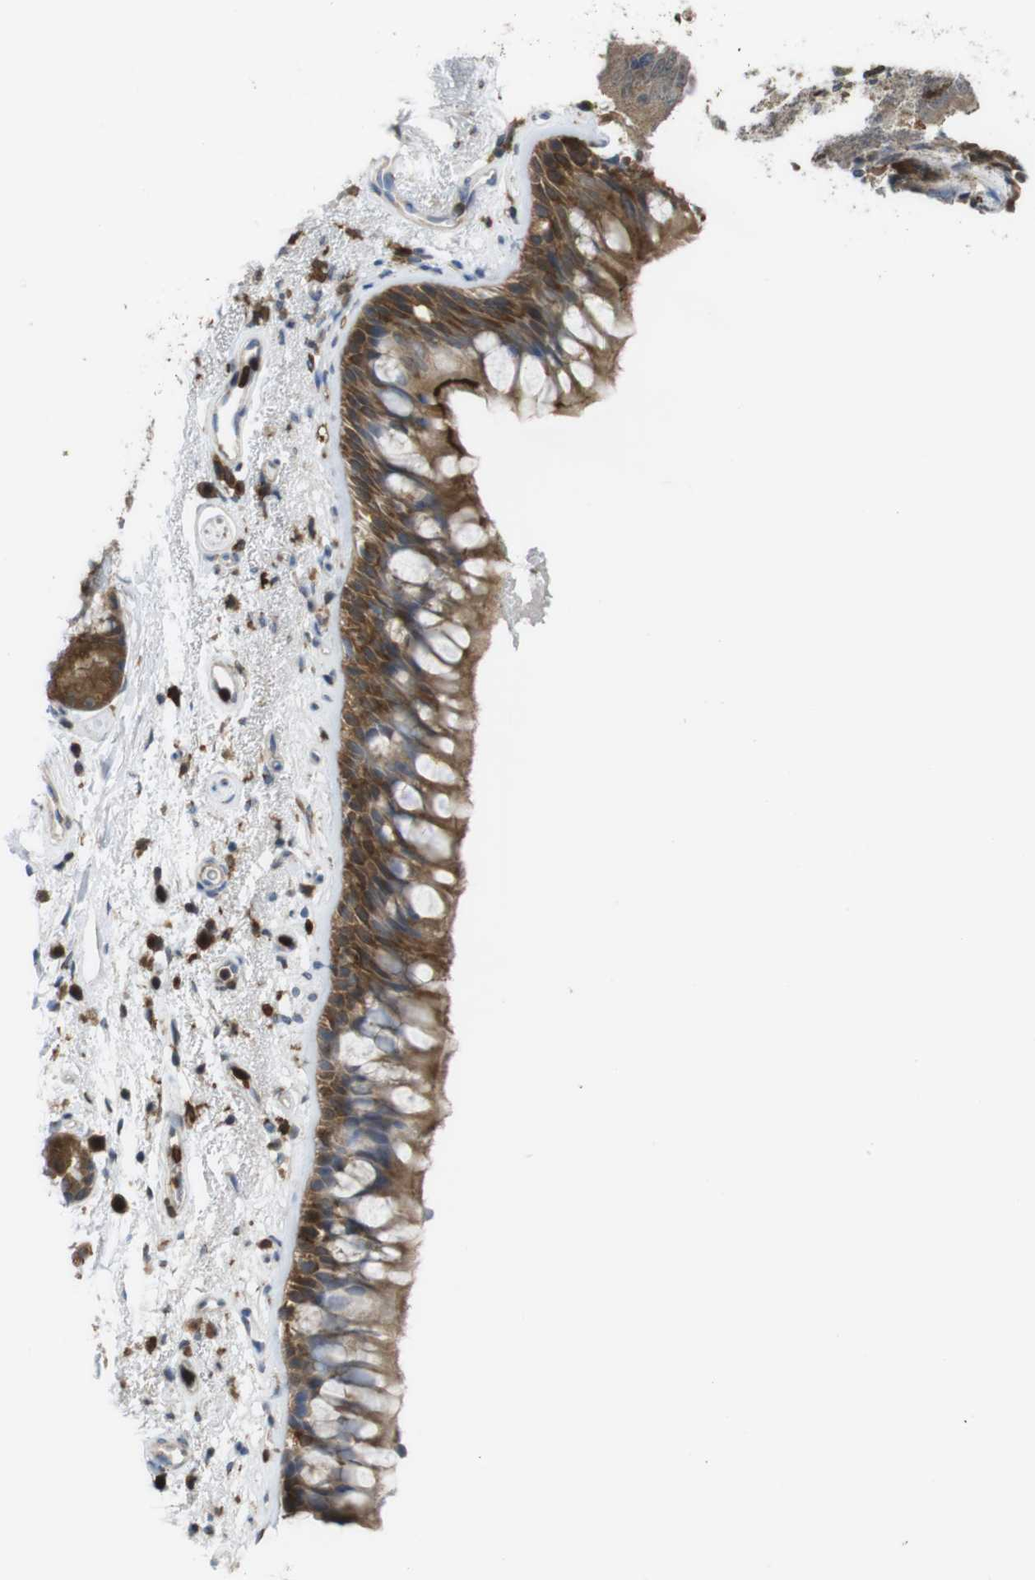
{"staining": {"intensity": "moderate", "quantity": ">75%", "location": "cytoplasmic/membranous"}, "tissue": "bronchus", "cell_type": "Respiratory epithelial cells", "image_type": "normal", "snomed": [{"axis": "morphology", "description": "Normal tissue, NOS"}, {"axis": "morphology", "description": "Adenocarcinoma, NOS"}, {"axis": "topography", "description": "Bronchus"}, {"axis": "topography", "description": "Lung"}], "caption": "Human bronchus stained for a protein (brown) displays moderate cytoplasmic/membranous positive expression in approximately >75% of respiratory epithelial cells.", "gene": "PRKCD", "patient": {"sex": "female", "age": 54}}